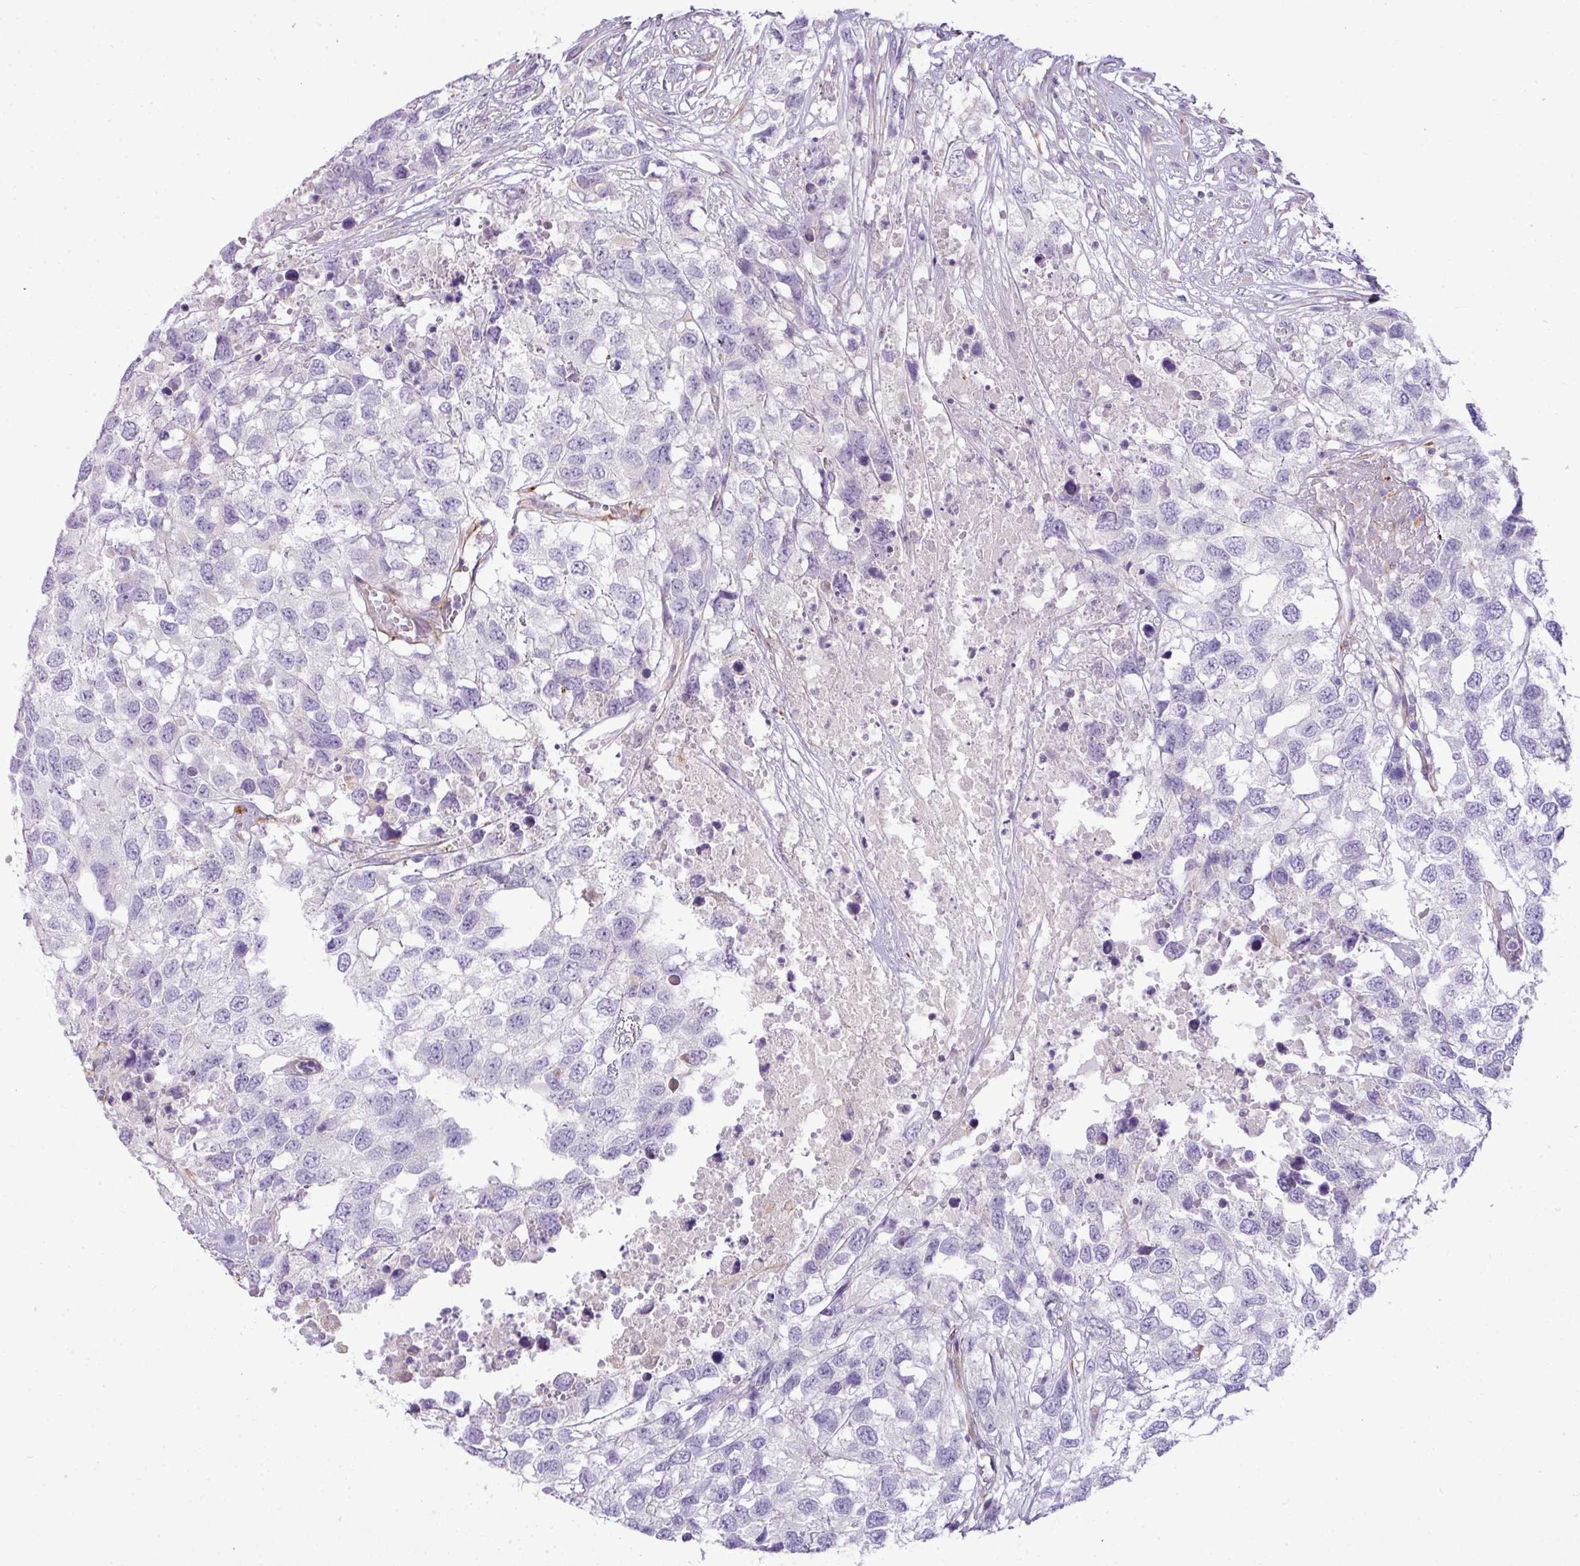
{"staining": {"intensity": "negative", "quantity": "none", "location": "none"}, "tissue": "testis cancer", "cell_type": "Tumor cells", "image_type": "cancer", "snomed": [{"axis": "morphology", "description": "Carcinoma, Embryonal, NOS"}, {"axis": "topography", "description": "Testis"}], "caption": "An immunohistochemistry histopathology image of testis cancer (embryonal carcinoma) is shown. There is no staining in tumor cells of testis cancer (embryonal carcinoma). (DAB (3,3'-diaminobenzidine) immunohistochemistry, high magnification).", "gene": "ENSG00000273748", "patient": {"sex": "male", "age": 83}}